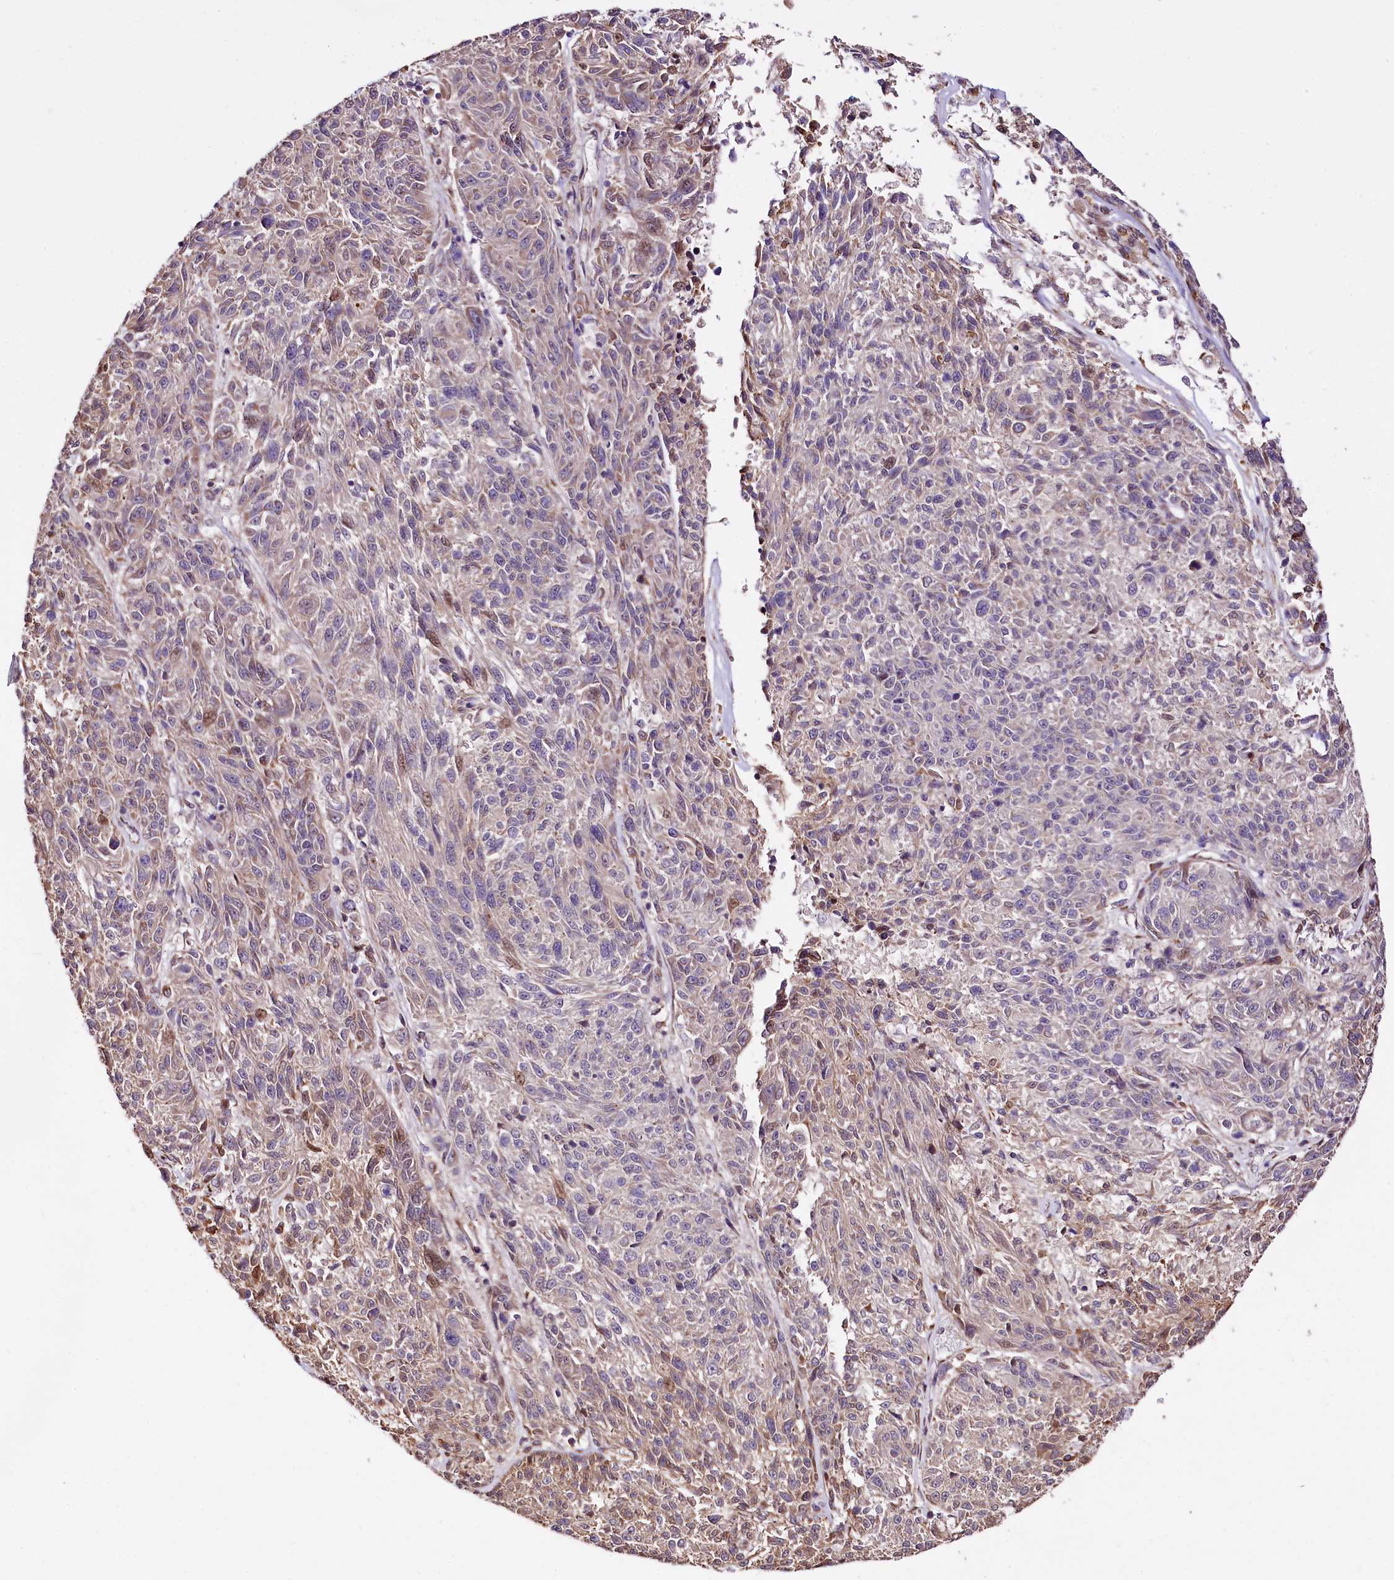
{"staining": {"intensity": "moderate", "quantity": "<25%", "location": "cytoplasmic/membranous,nuclear"}, "tissue": "melanoma", "cell_type": "Tumor cells", "image_type": "cancer", "snomed": [{"axis": "morphology", "description": "Malignant melanoma, NOS"}, {"axis": "topography", "description": "Skin"}], "caption": "DAB immunohistochemical staining of human malignant melanoma exhibits moderate cytoplasmic/membranous and nuclear protein expression in about <25% of tumor cells.", "gene": "CUTC", "patient": {"sex": "male", "age": 53}}